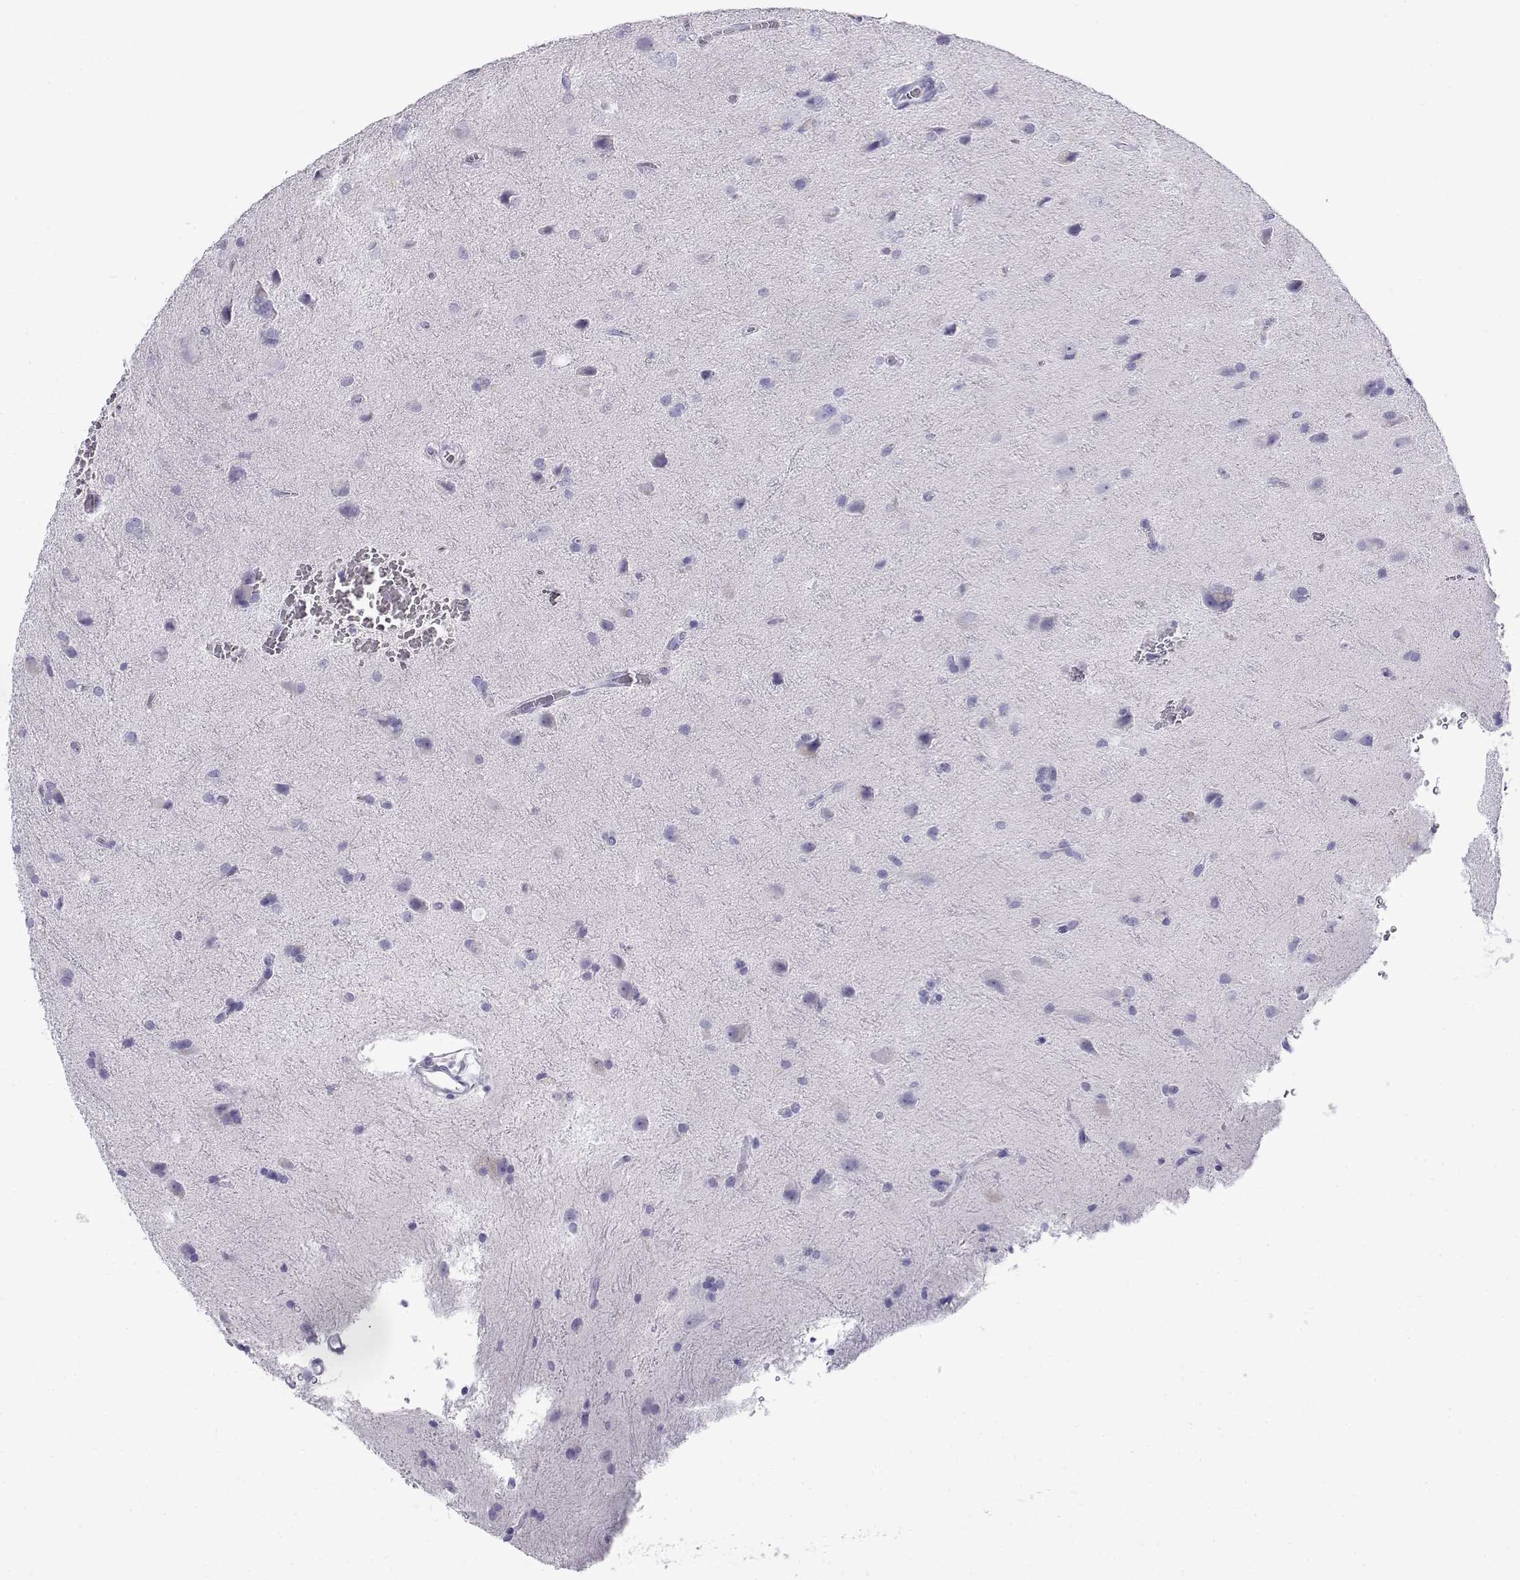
{"staining": {"intensity": "negative", "quantity": "none", "location": "none"}, "tissue": "glioma", "cell_type": "Tumor cells", "image_type": "cancer", "snomed": [{"axis": "morphology", "description": "Glioma, malignant, Low grade"}, {"axis": "topography", "description": "Brain"}], "caption": "Tumor cells are negative for brown protein staining in malignant glioma (low-grade).", "gene": "CABS1", "patient": {"sex": "male", "age": 58}}